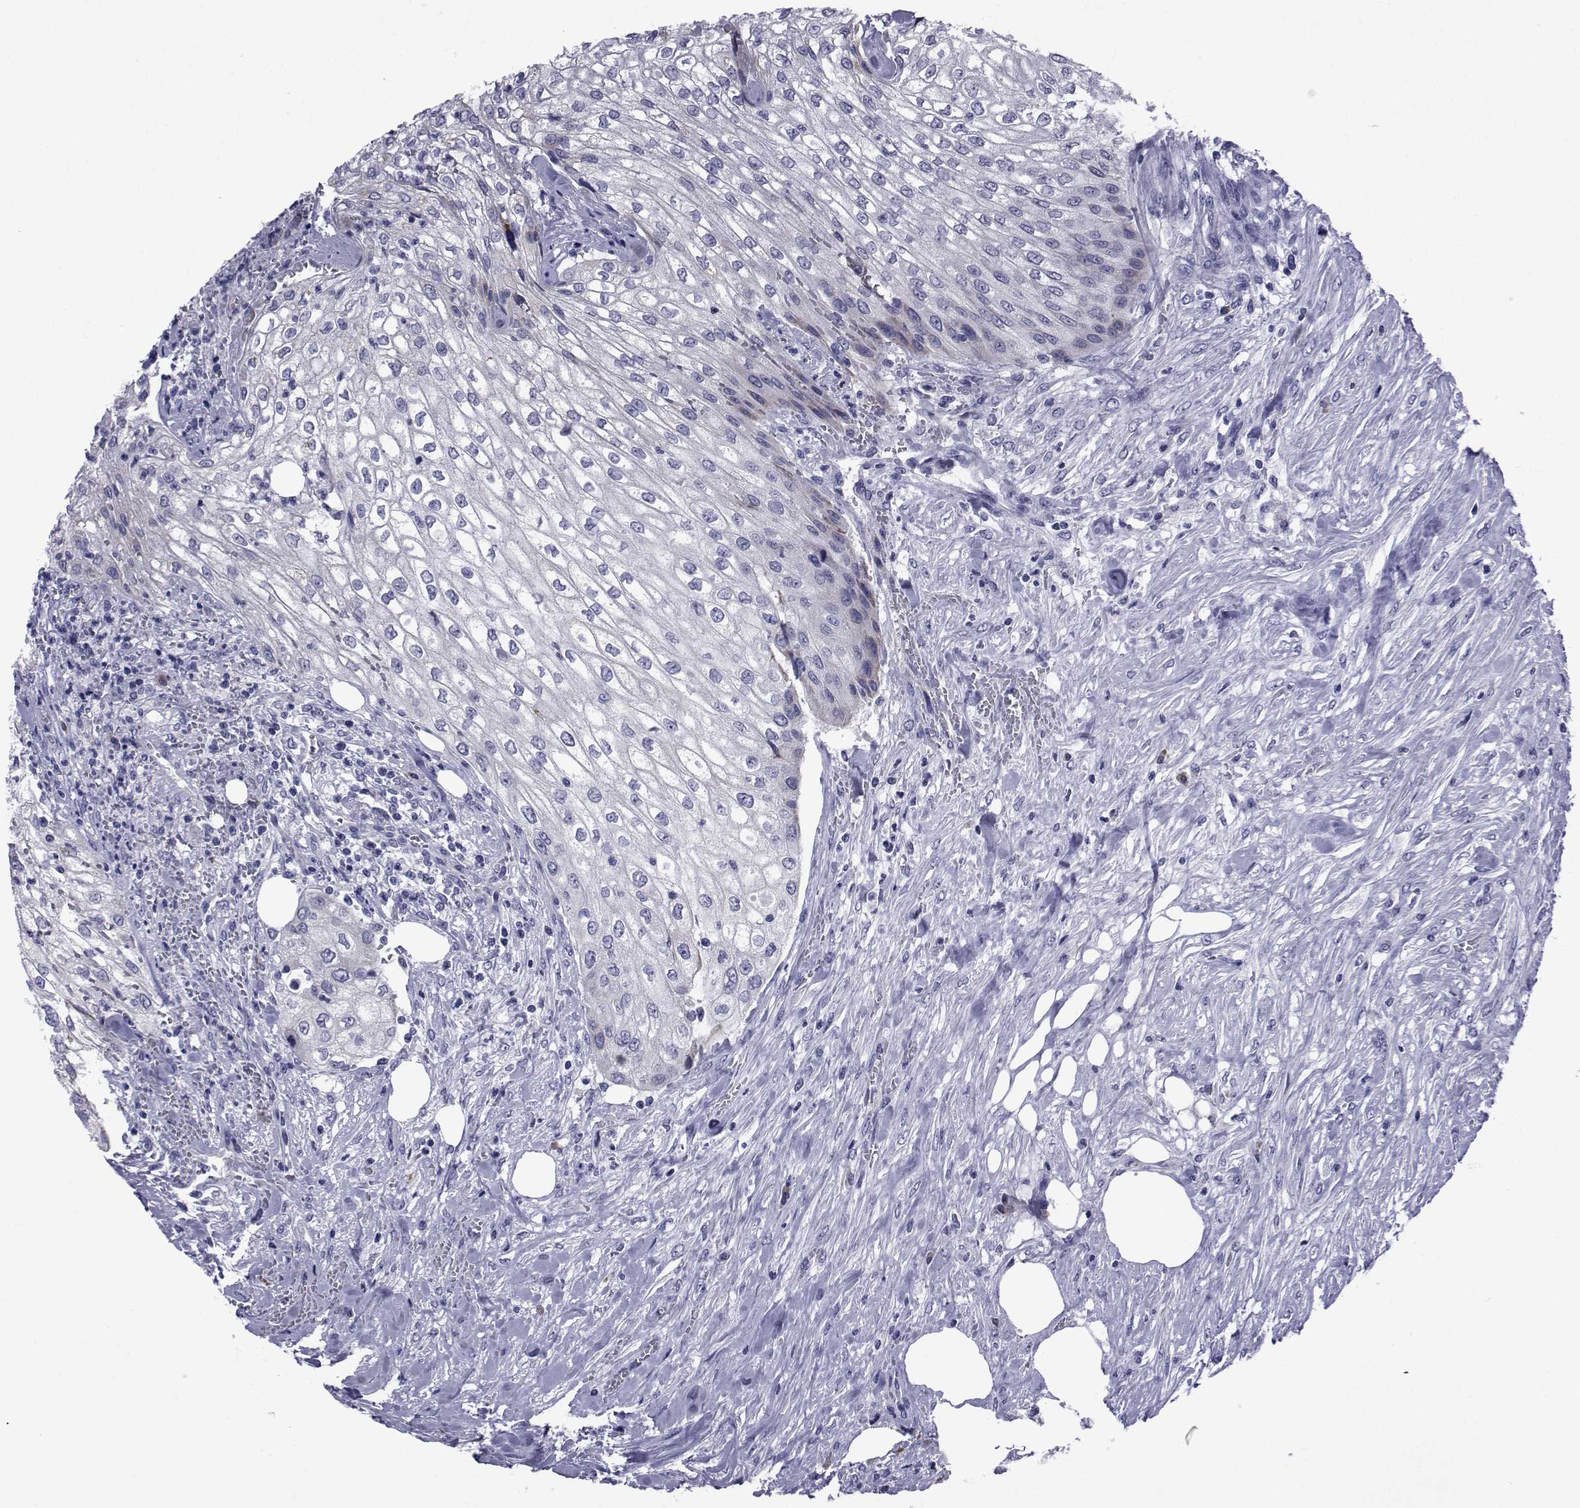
{"staining": {"intensity": "negative", "quantity": "none", "location": "none"}, "tissue": "urothelial cancer", "cell_type": "Tumor cells", "image_type": "cancer", "snomed": [{"axis": "morphology", "description": "Urothelial carcinoma, High grade"}, {"axis": "topography", "description": "Urinary bladder"}], "caption": "Tumor cells show no significant protein staining in urothelial cancer.", "gene": "ROPN1", "patient": {"sex": "male", "age": 62}}